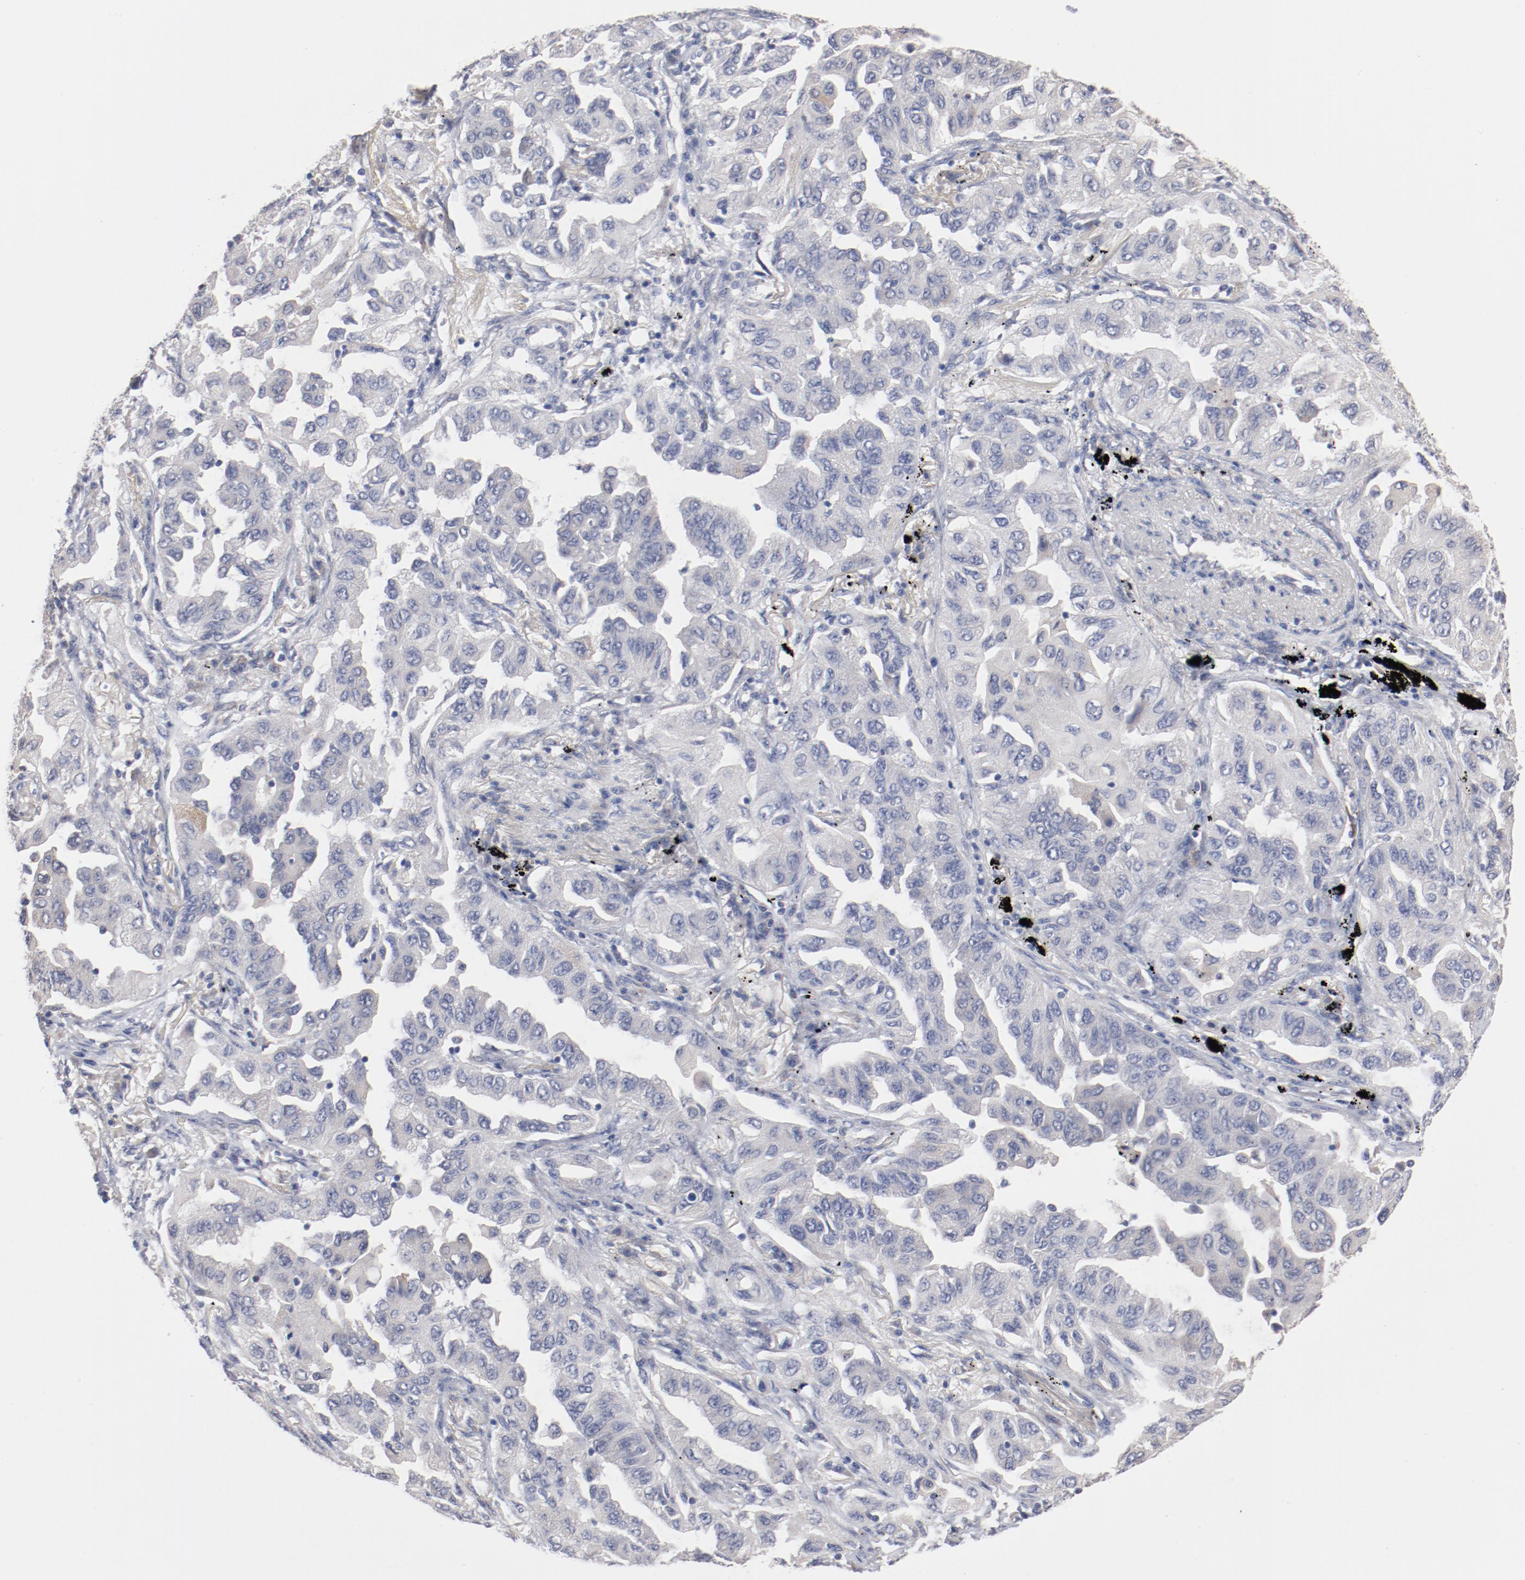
{"staining": {"intensity": "negative", "quantity": "none", "location": "none"}, "tissue": "lung cancer", "cell_type": "Tumor cells", "image_type": "cancer", "snomed": [{"axis": "morphology", "description": "Adenocarcinoma, NOS"}, {"axis": "topography", "description": "Lung"}], "caption": "The image exhibits no staining of tumor cells in lung cancer (adenocarcinoma).", "gene": "AK7", "patient": {"sex": "female", "age": 65}}